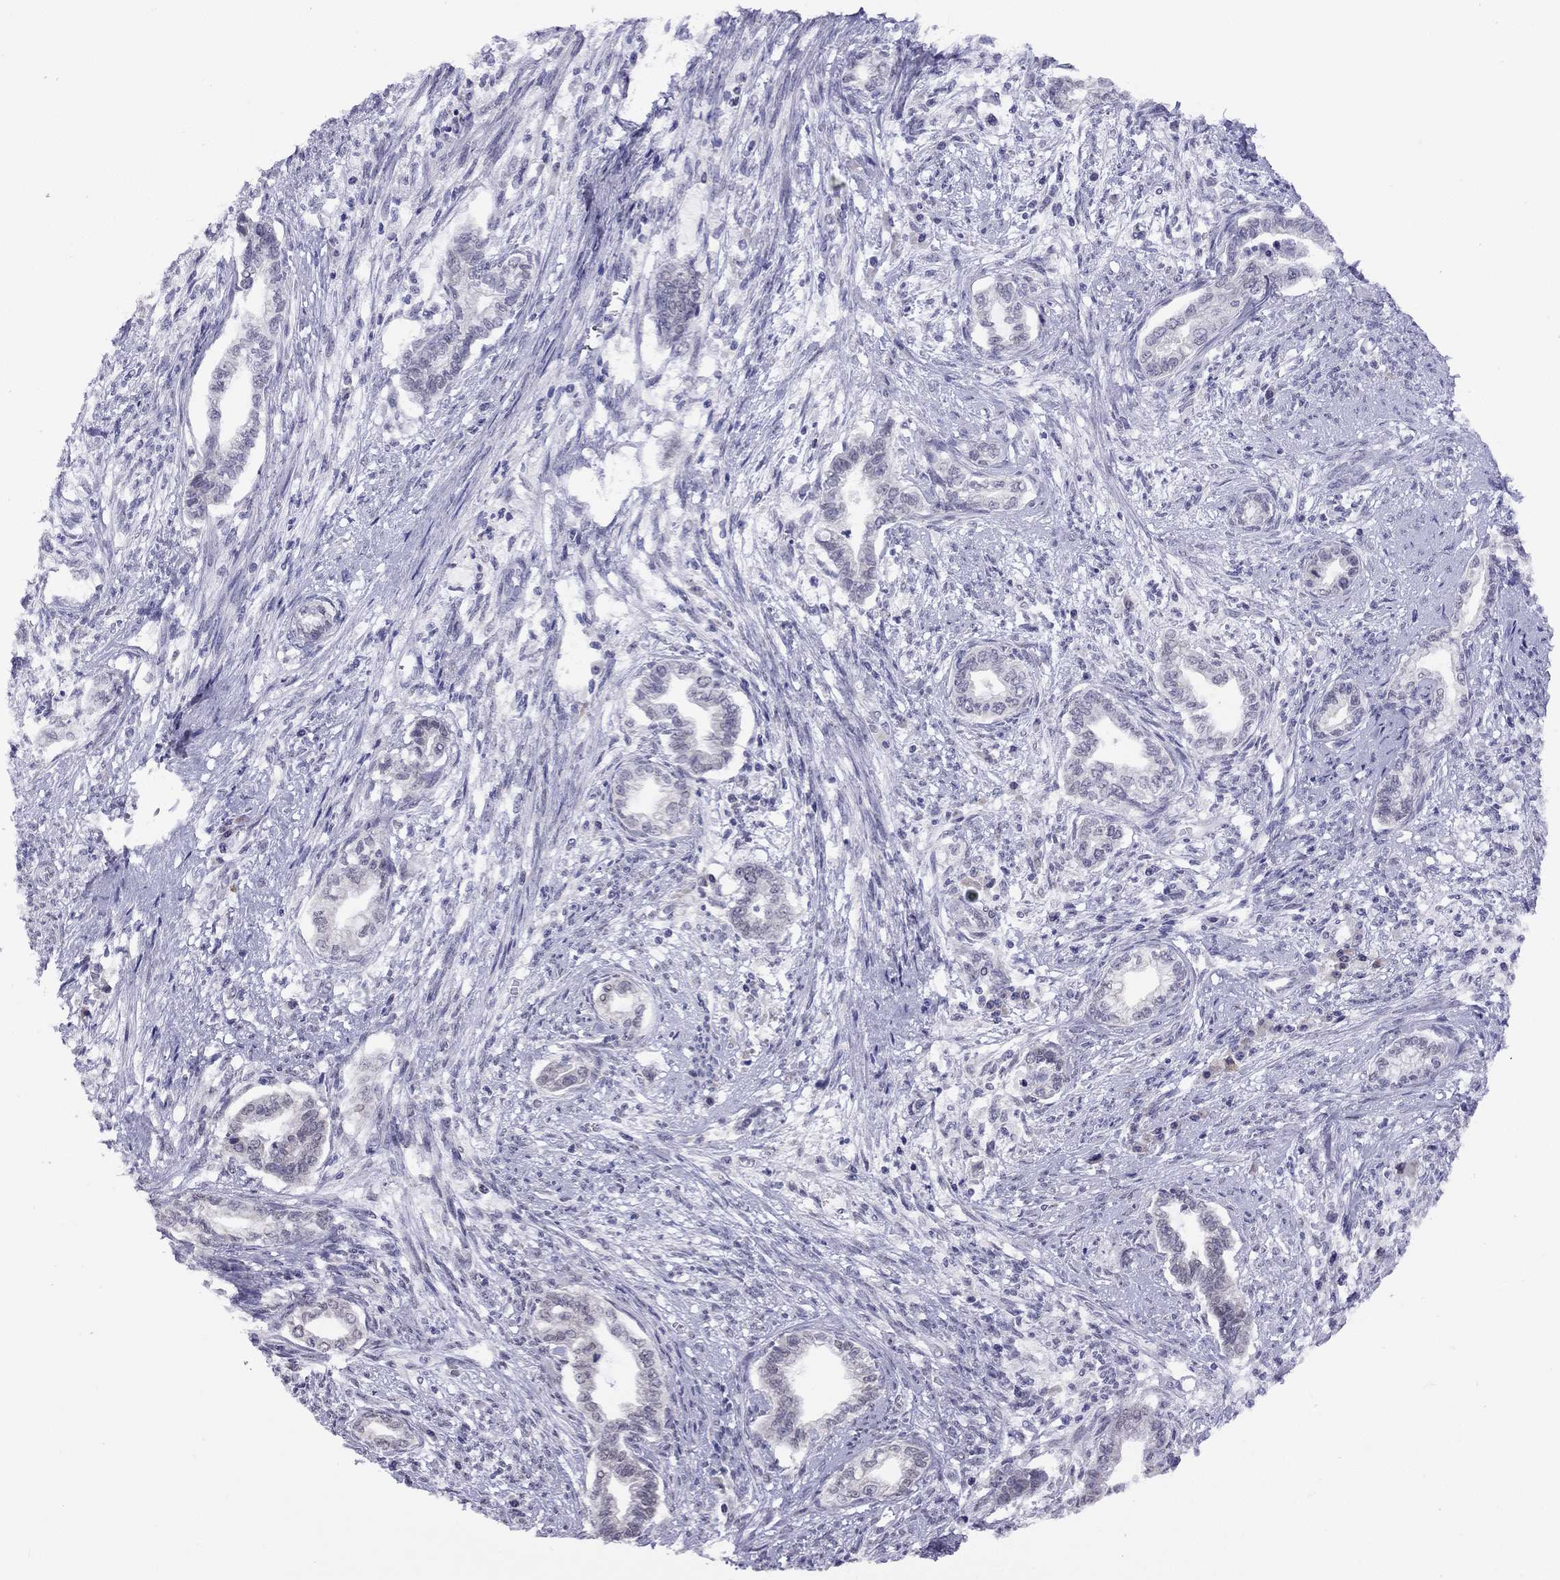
{"staining": {"intensity": "negative", "quantity": "none", "location": "none"}, "tissue": "cervical cancer", "cell_type": "Tumor cells", "image_type": "cancer", "snomed": [{"axis": "morphology", "description": "Adenocarcinoma, NOS"}, {"axis": "topography", "description": "Cervix"}], "caption": "Tumor cells are negative for brown protein staining in cervical adenocarcinoma. The staining was performed using DAB to visualize the protein expression in brown, while the nuclei were stained in blue with hematoxylin (Magnification: 20x).", "gene": "HES5", "patient": {"sex": "female", "age": 62}}